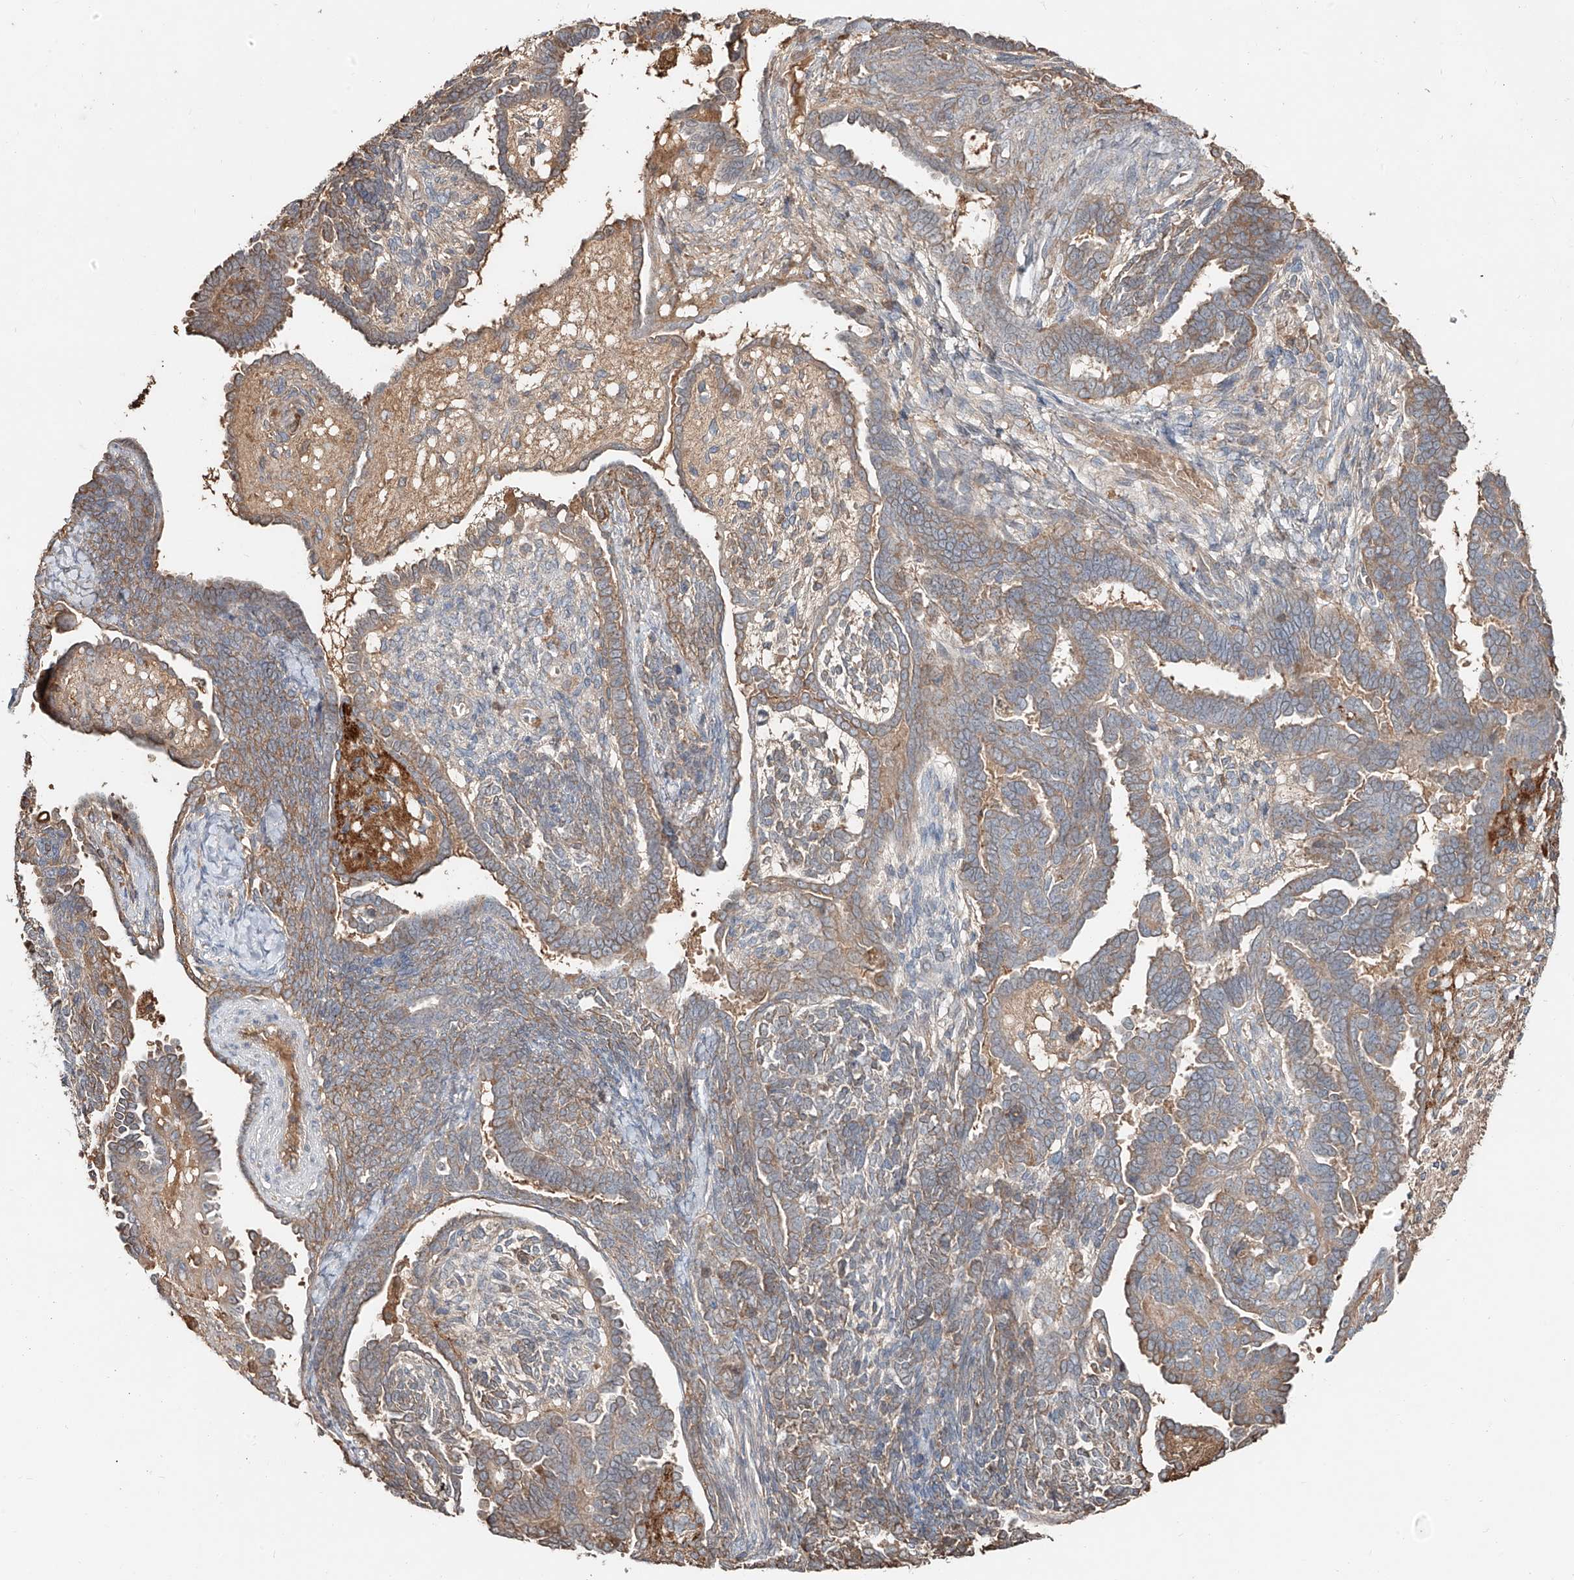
{"staining": {"intensity": "moderate", "quantity": "25%-75%", "location": "cytoplasmic/membranous"}, "tissue": "endometrial cancer", "cell_type": "Tumor cells", "image_type": "cancer", "snomed": [{"axis": "morphology", "description": "Neoplasm, malignant, NOS"}, {"axis": "topography", "description": "Endometrium"}], "caption": "Immunohistochemical staining of human endometrial cancer exhibits medium levels of moderate cytoplasmic/membranous staining in approximately 25%-75% of tumor cells.", "gene": "ERO1A", "patient": {"sex": "female", "age": 74}}